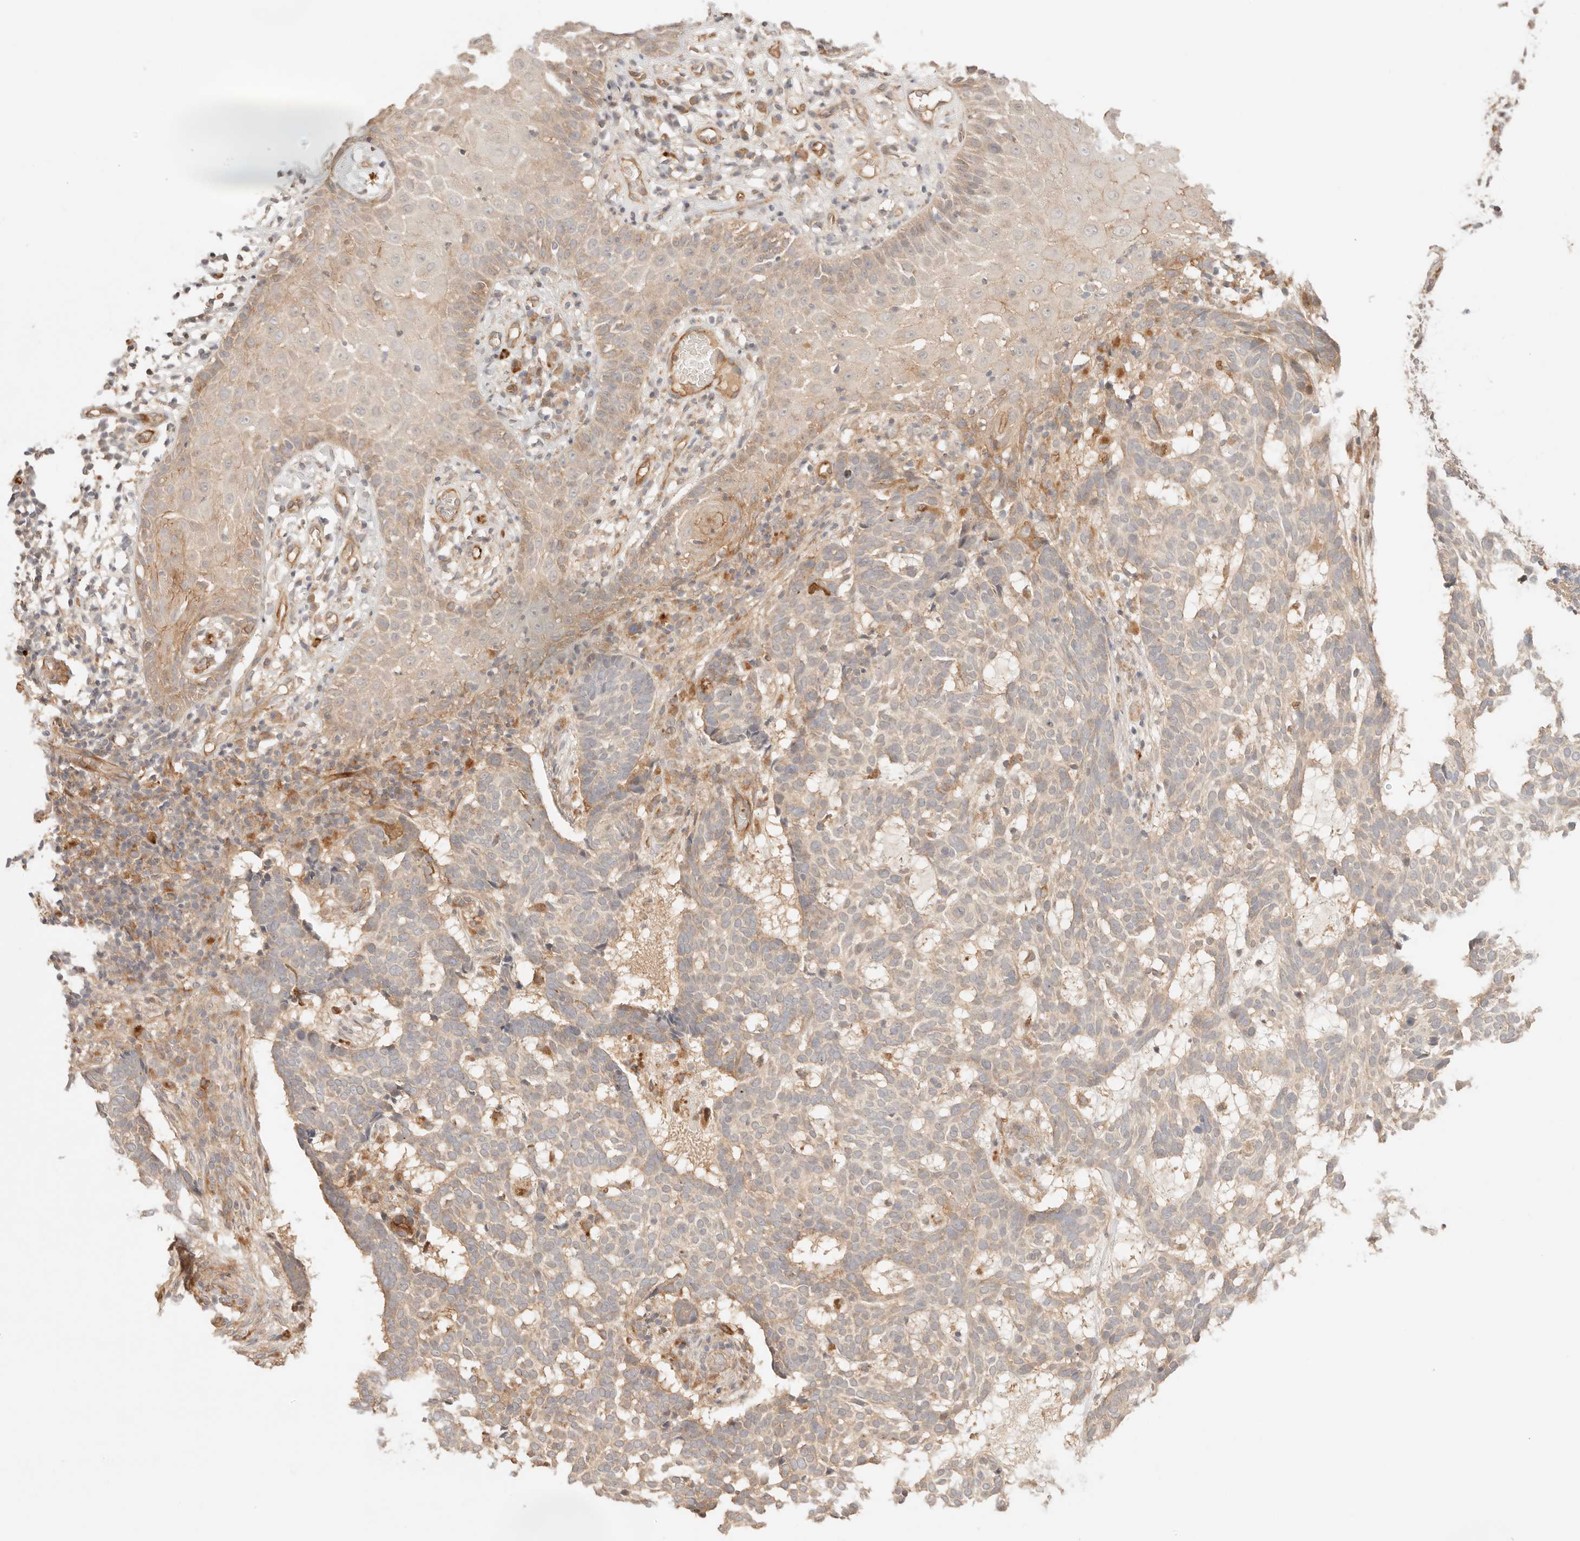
{"staining": {"intensity": "weak", "quantity": ">75%", "location": "cytoplasmic/membranous"}, "tissue": "skin cancer", "cell_type": "Tumor cells", "image_type": "cancer", "snomed": [{"axis": "morphology", "description": "Basal cell carcinoma"}, {"axis": "topography", "description": "Skin"}], "caption": "Skin basal cell carcinoma stained with DAB immunohistochemistry reveals low levels of weak cytoplasmic/membranous positivity in approximately >75% of tumor cells.", "gene": "IL1R2", "patient": {"sex": "male", "age": 85}}